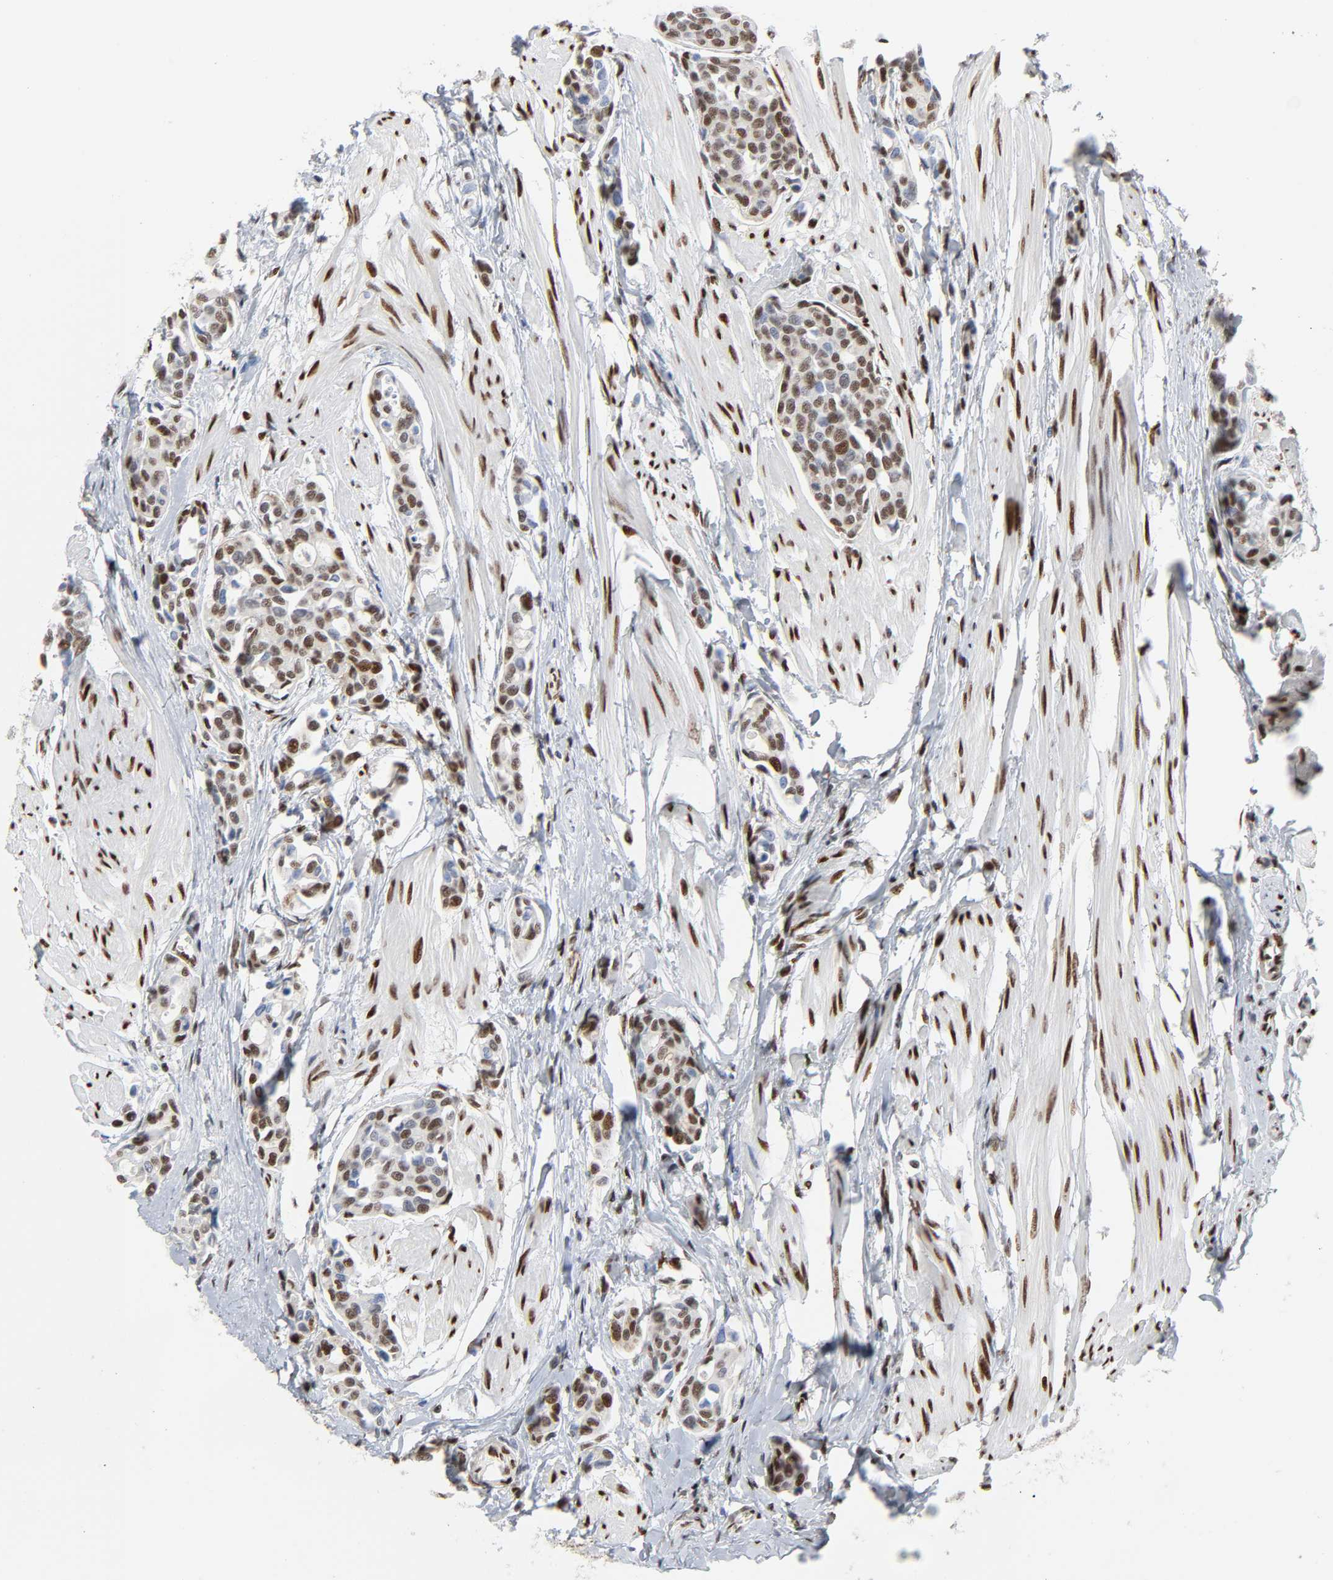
{"staining": {"intensity": "moderate", "quantity": ">75%", "location": "nuclear"}, "tissue": "urothelial cancer", "cell_type": "Tumor cells", "image_type": "cancer", "snomed": [{"axis": "morphology", "description": "Urothelial carcinoma, High grade"}, {"axis": "topography", "description": "Urinary bladder"}], "caption": "The photomicrograph displays immunohistochemical staining of urothelial carcinoma (high-grade). There is moderate nuclear expression is identified in about >75% of tumor cells.", "gene": "WAS", "patient": {"sex": "male", "age": 78}}